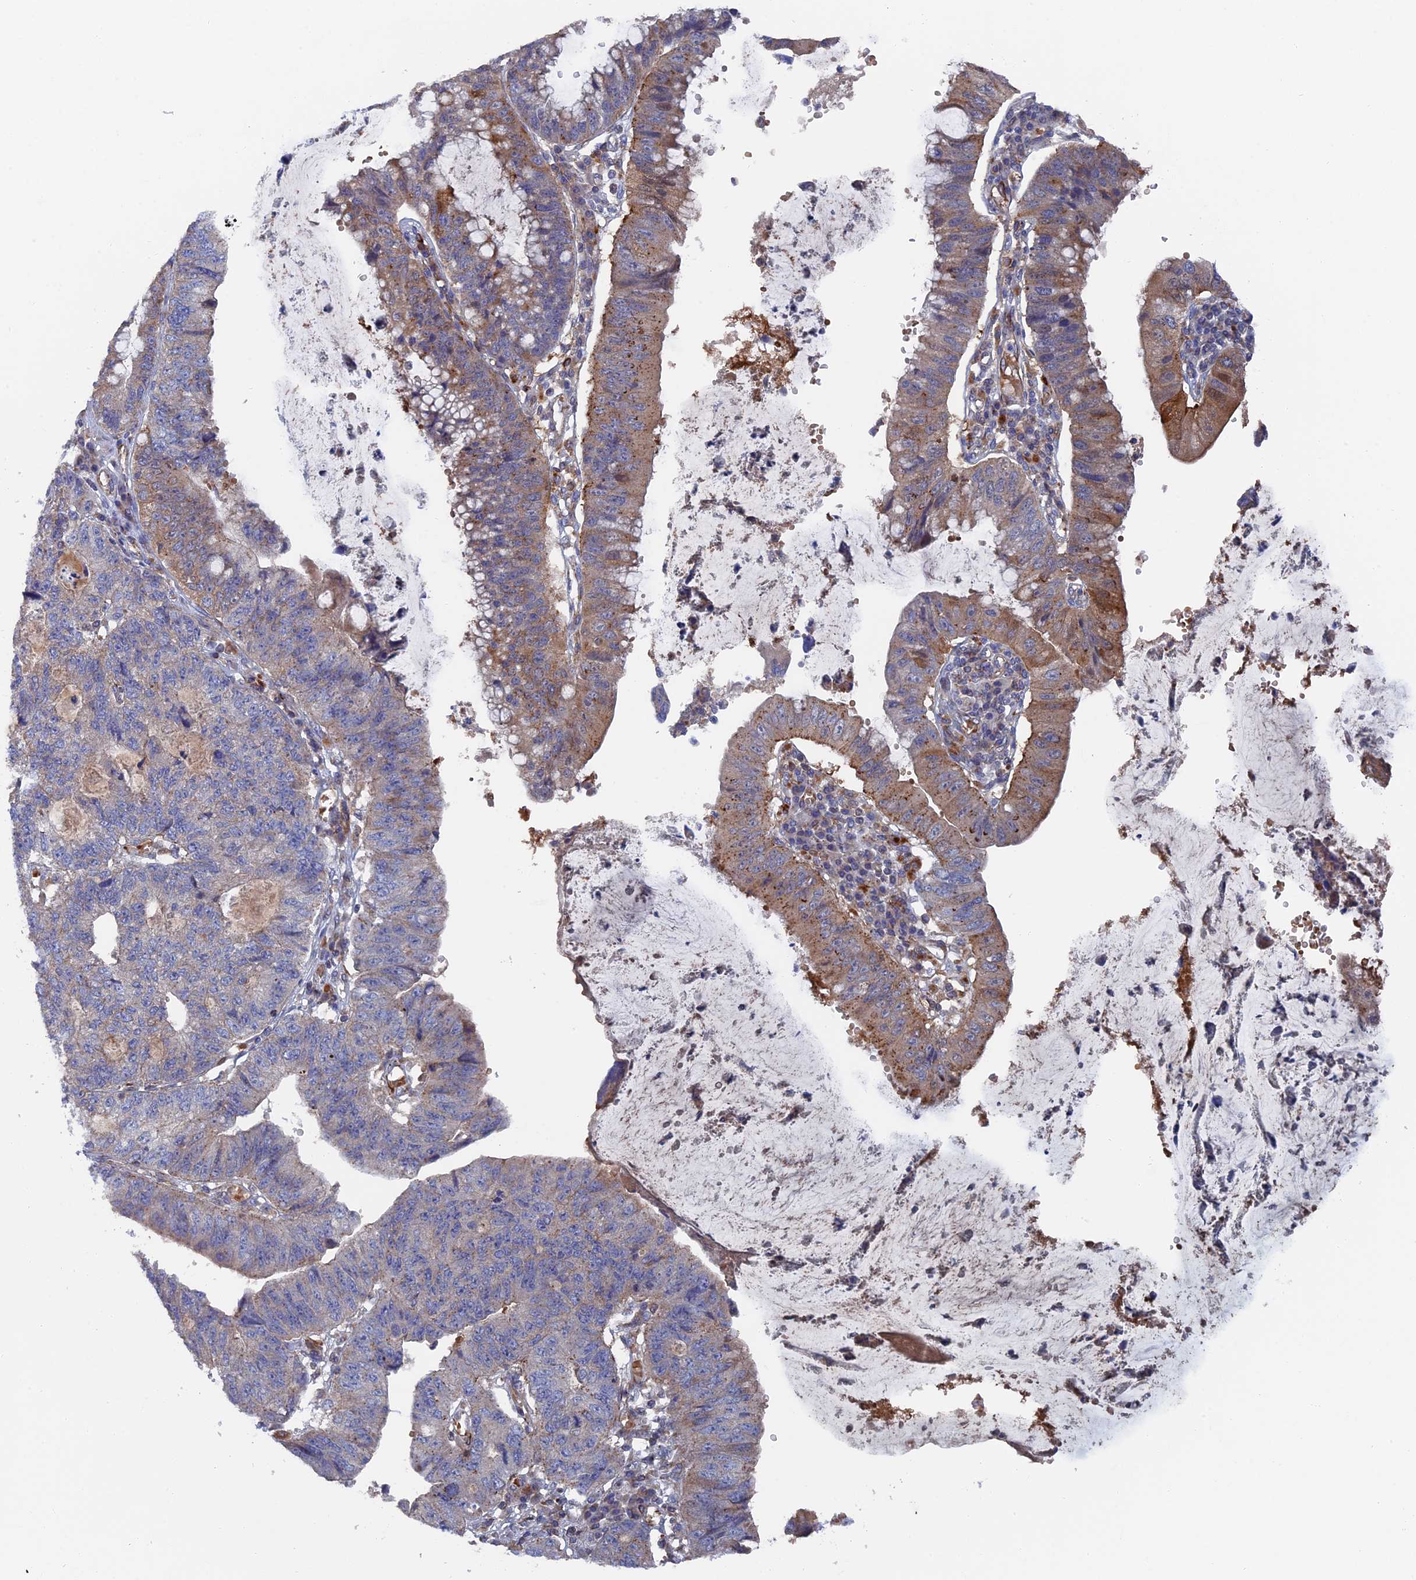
{"staining": {"intensity": "moderate", "quantity": "25%-75%", "location": "cytoplasmic/membranous"}, "tissue": "stomach cancer", "cell_type": "Tumor cells", "image_type": "cancer", "snomed": [{"axis": "morphology", "description": "Adenocarcinoma, NOS"}, {"axis": "topography", "description": "Stomach"}], "caption": "The micrograph exhibits immunohistochemical staining of adenocarcinoma (stomach). There is moderate cytoplasmic/membranous staining is present in about 25%-75% of tumor cells. (IHC, brightfield microscopy, high magnification).", "gene": "SMG9", "patient": {"sex": "male", "age": 59}}